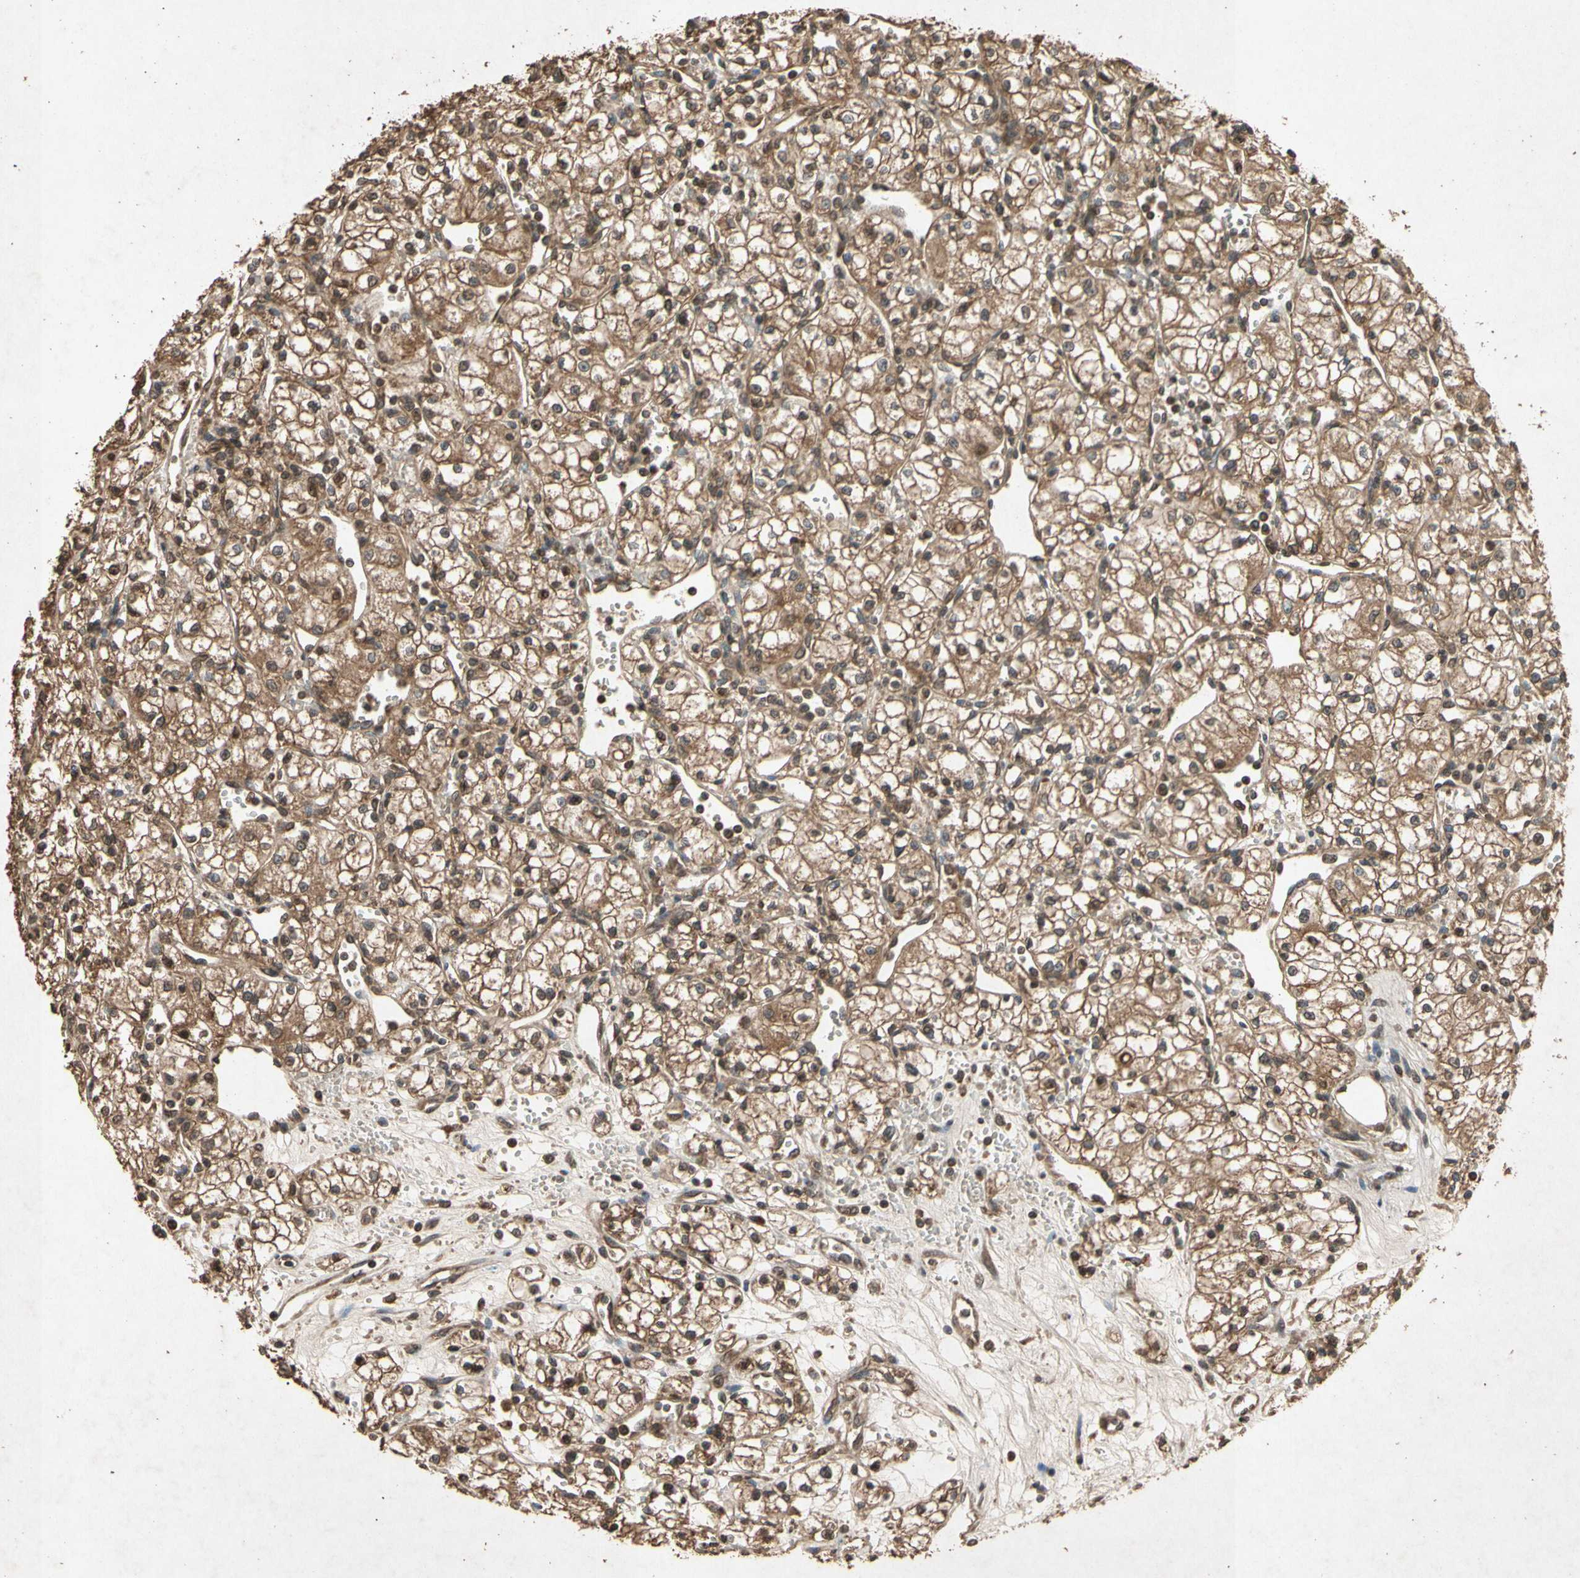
{"staining": {"intensity": "moderate", "quantity": ">75%", "location": "cytoplasmic/membranous"}, "tissue": "renal cancer", "cell_type": "Tumor cells", "image_type": "cancer", "snomed": [{"axis": "morphology", "description": "Normal tissue, NOS"}, {"axis": "morphology", "description": "Adenocarcinoma, NOS"}, {"axis": "topography", "description": "Kidney"}], "caption": "Moderate cytoplasmic/membranous expression is appreciated in approximately >75% of tumor cells in renal adenocarcinoma.", "gene": "TXN2", "patient": {"sex": "male", "age": 59}}